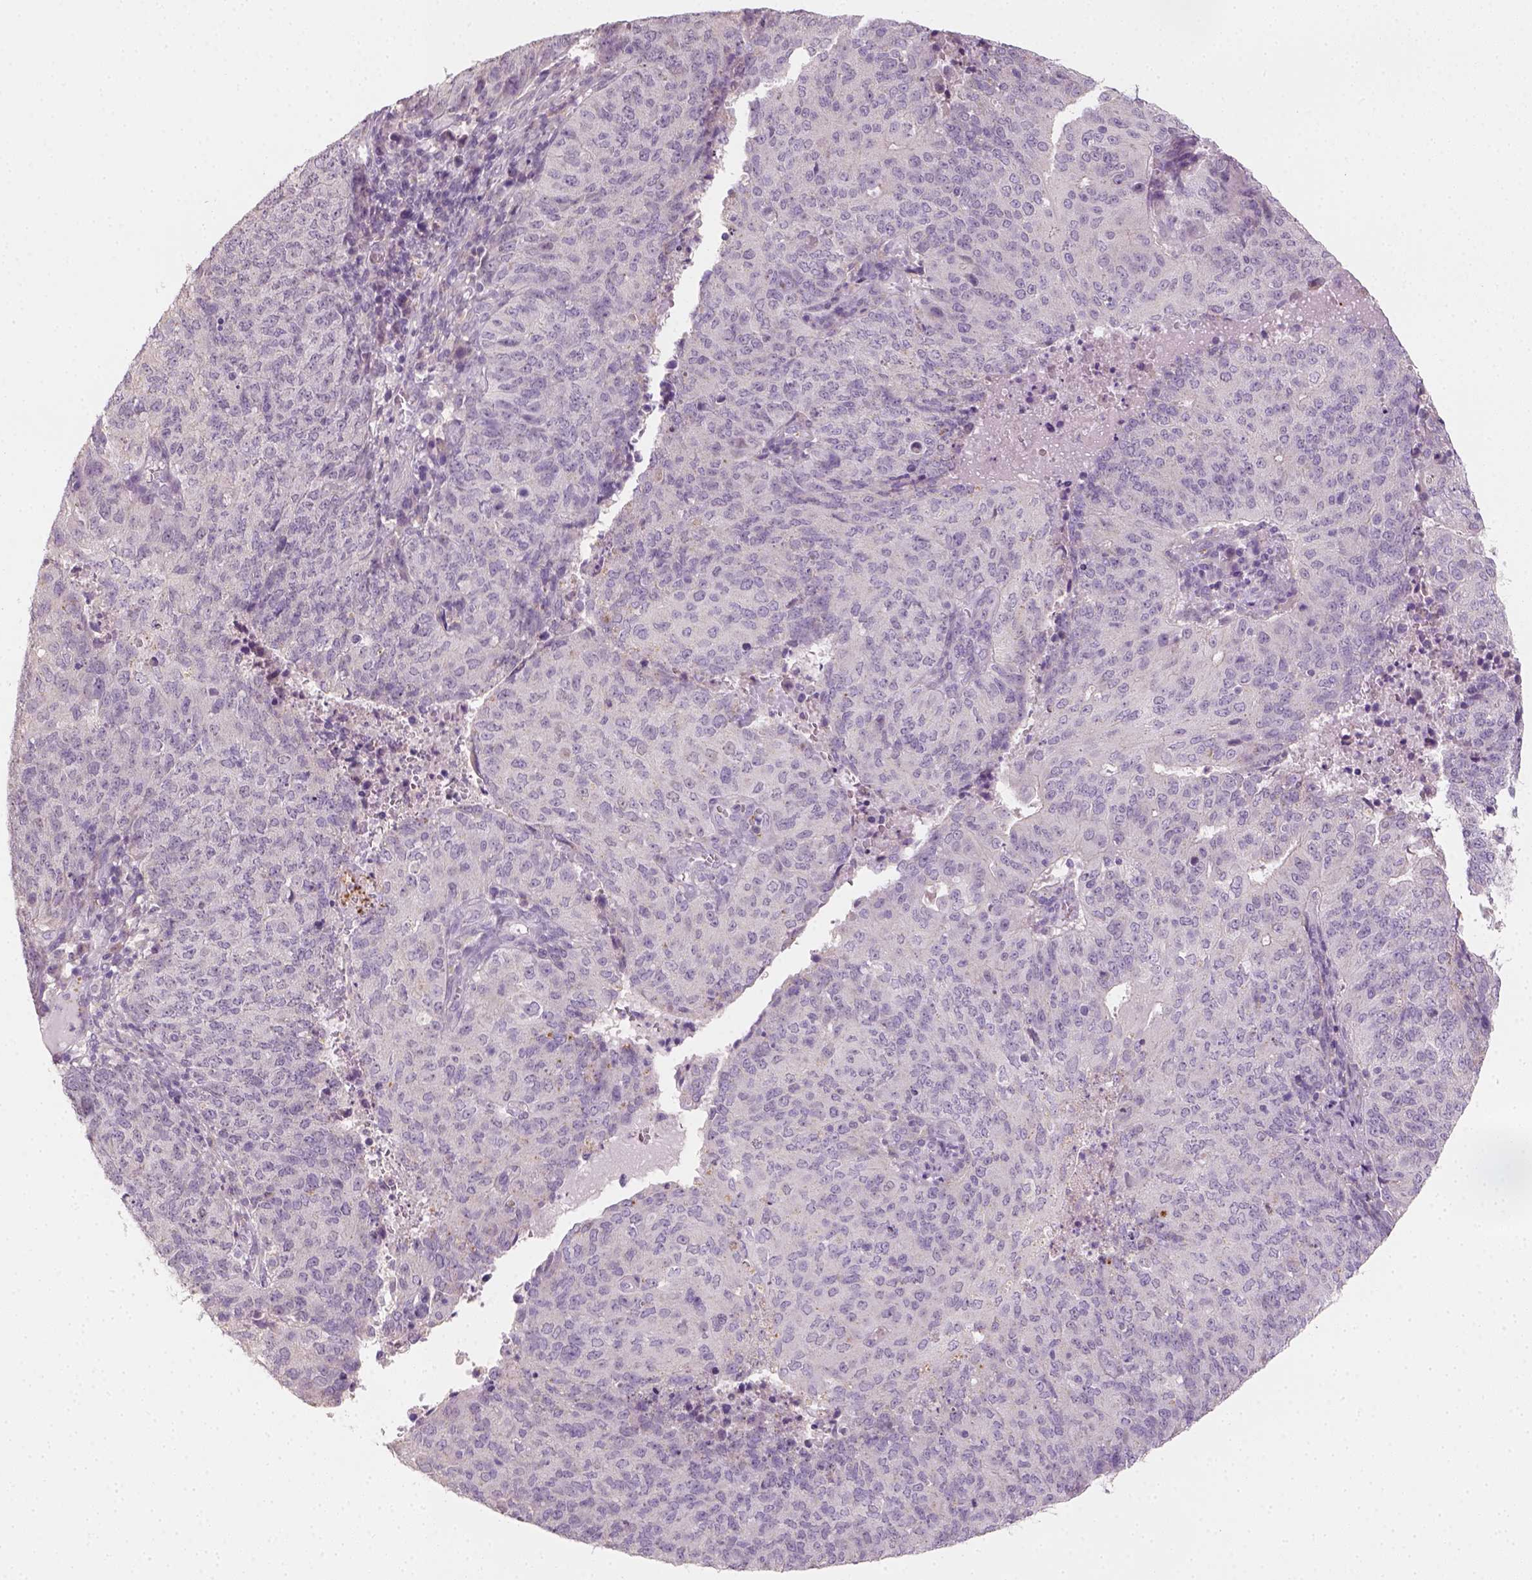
{"staining": {"intensity": "negative", "quantity": "none", "location": "none"}, "tissue": "endometrial cancer", "cell_type": "Tumor cells", "image_type": "cancer", "snomed": [{"axis": "morphology", "description": "Adenocarcinoma, NOS"}, {"axis": "topography", "description": "Endometrium"}], "caption": "Immunohistochemistry (IHC) photomicrograph of neoplastic tissue: human endometrial cancer stained with DAB shows no significant protein expression in tumor cells.", "gene": "FAM163B", "patient": {"sex": "female", "age": 82}}